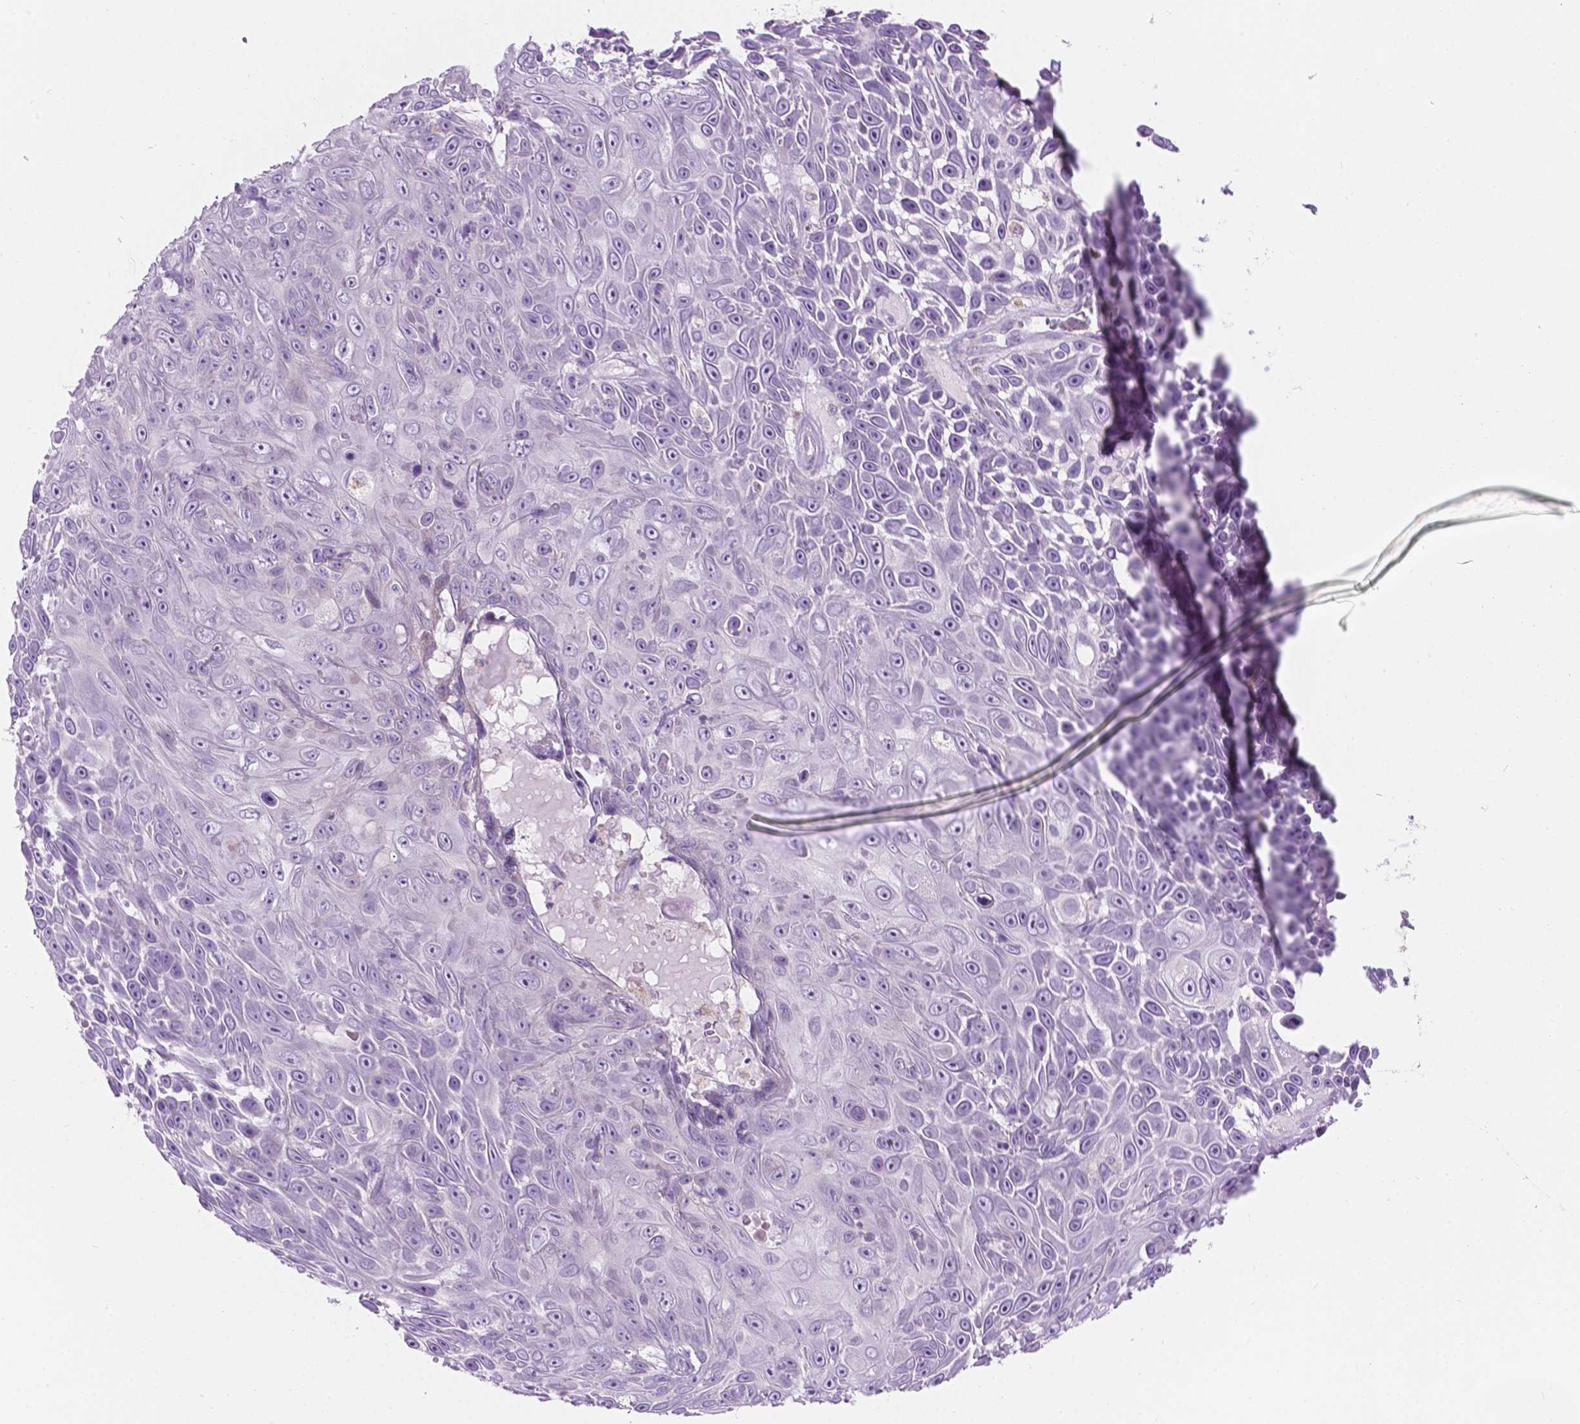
{"staining": {"intensity": "negative", "quantity": "none", "location": "none"}, "tissue": "skin cancer", "cell_type": "Tumor cells", "image_type": "cancer", "snomed": [{"axis": "morphology", "description": "Squamous cell carcinoma, NOS"}, {"axis": "topography", "description": "Skin"}], "caption": "IHC histopathology image of neoplastic tissue: human skin cancer stained with DAB (3,3'-diaminobenzidine) displays no significant protein expression in tumor cells.", "gene": "NOS1AP", "patient": {"sex": "male", "age": 82}}